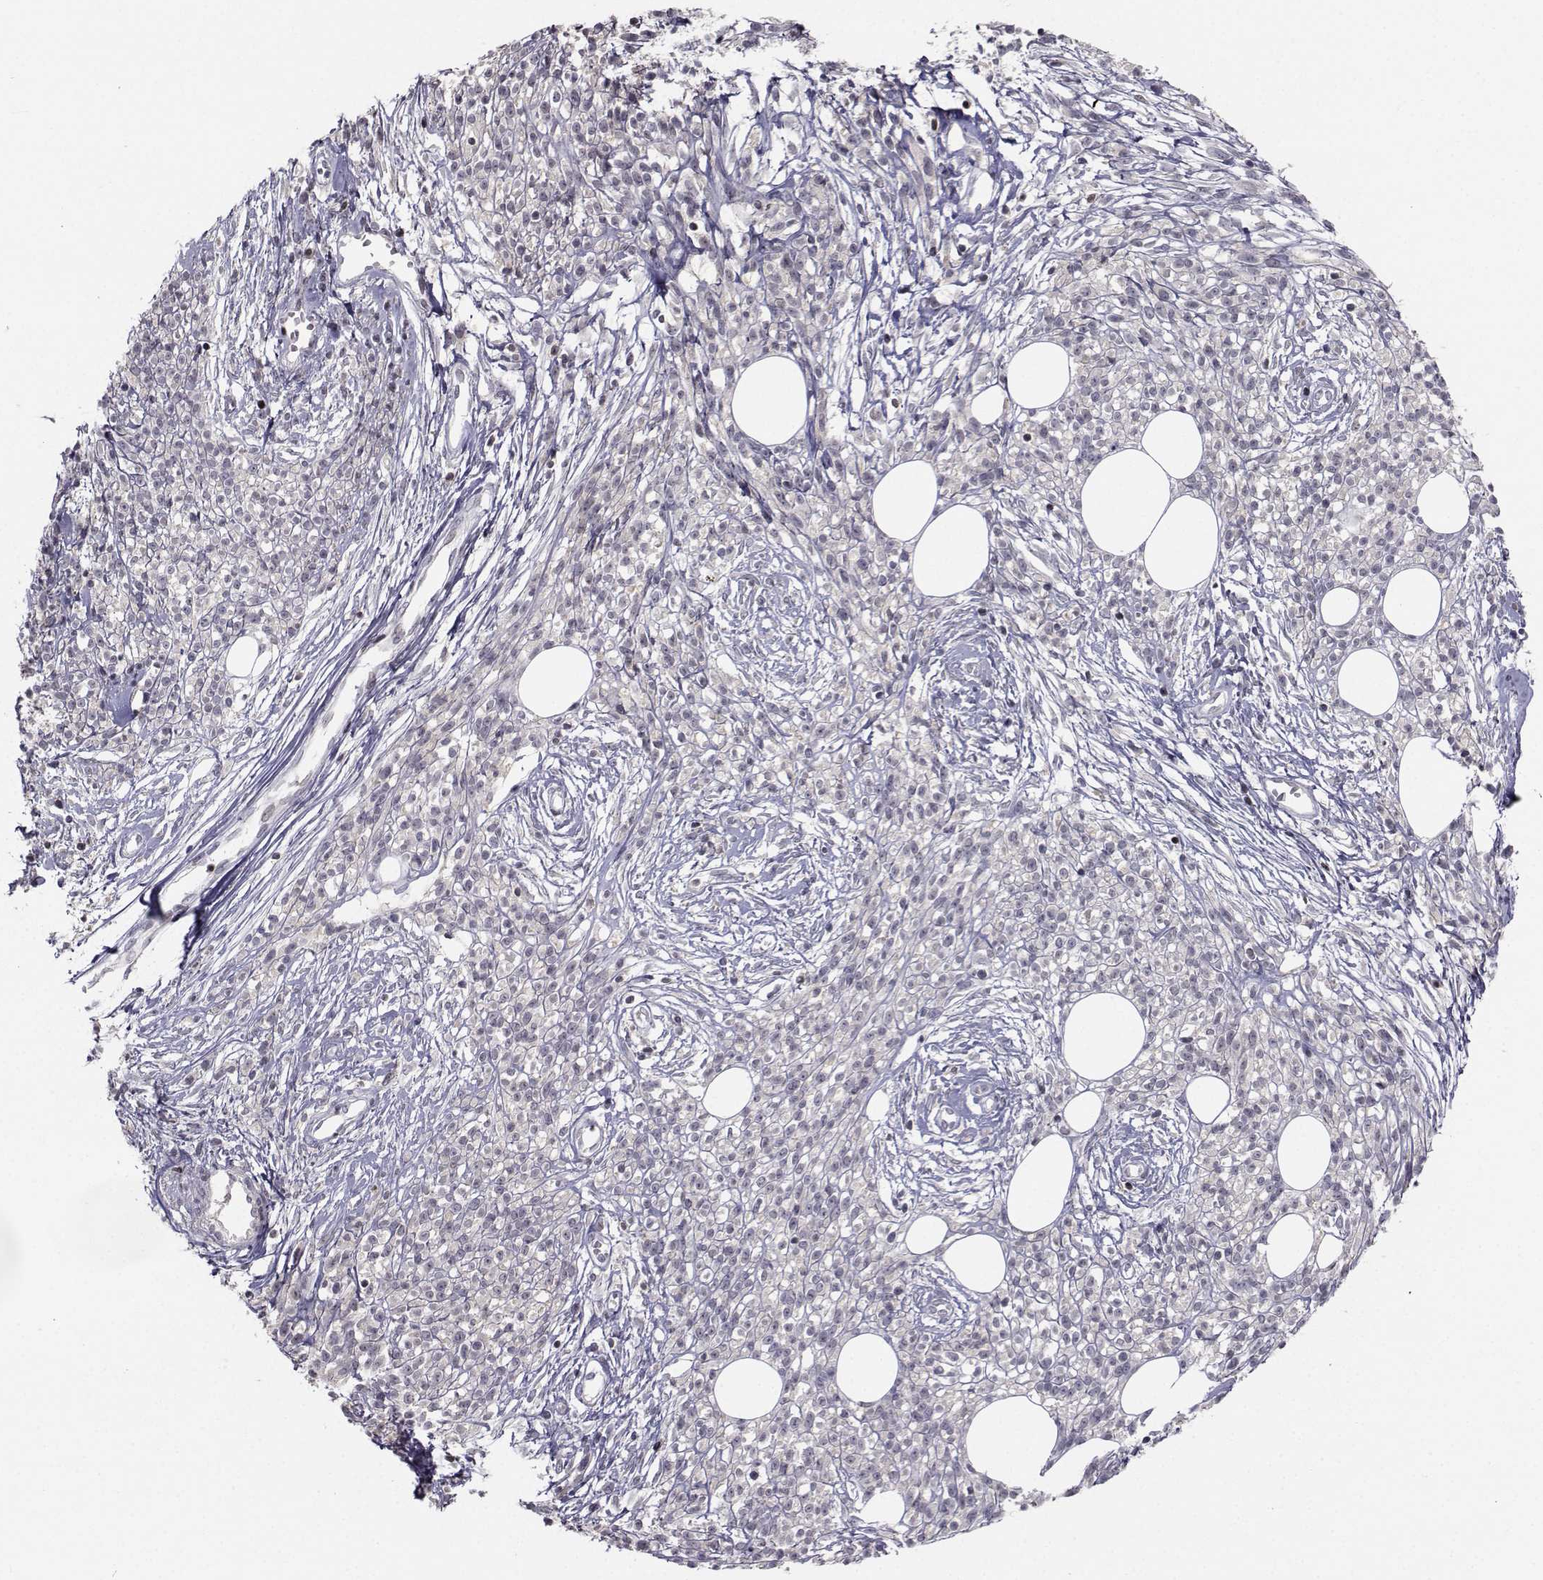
{"staining": {"intensity": "negative", "quantity": "none", "location": "none"}, "tissue": "melanoma", "cell_type": "Tumor cells", "image_type": "cancer", "snomed": [{"axis": "morphology", "description": "Malignant melanoma, NOS"}, {"axis": "topography", "description": "Skin"}, {"axis": "topography", "description": "Skin of trunk"}], "caption": "A histopathology image of human melanoma is negative for staining in tumor cells.", "gene": "PCP4L1", "patient": {"sex": "male", "age": 74}}